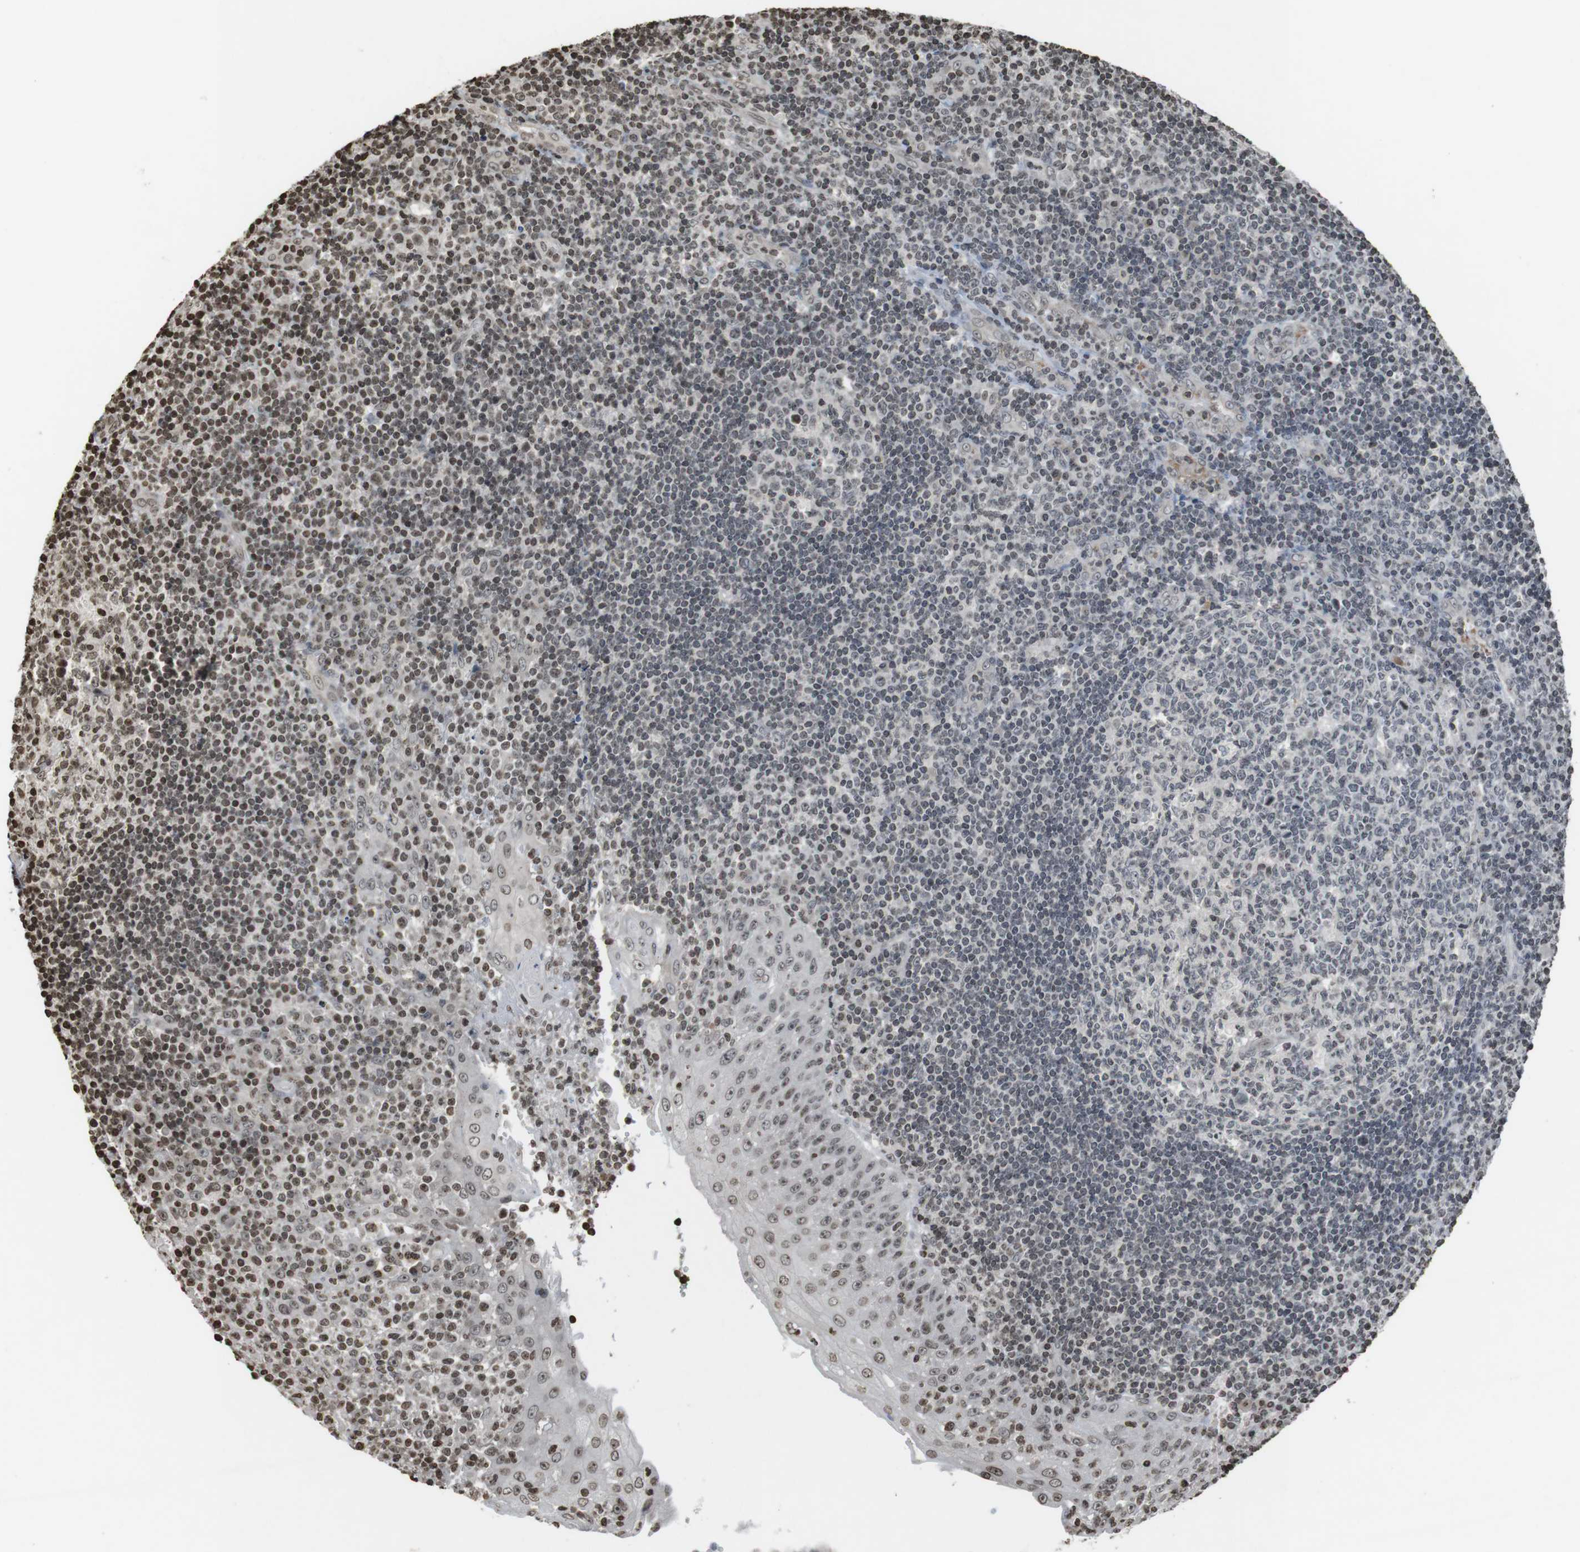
{"staining": {"intensity": "weak", "quantity": "25%-75%", "location": "nuclear"}, "tissue": "tonsil", "cell_type": "Germinal center cells", "image_type": "normal", "snomed": [{"axis": "morphology", "description": "Normal tissue, NOS"}, {"axis": "topography", "description": "Tonsil"}], "caption": "Germinal center cells exhibit low levels of weak nuclear expression in about 25%-75% of cells in benign human tonsil. The staining was performed using DAB, with brown indicating positive protein expression. Nuclei are stained blue with hematoxylin.", "gene": "FOXA3", "patient": {"sex": "female", "age": 40}}